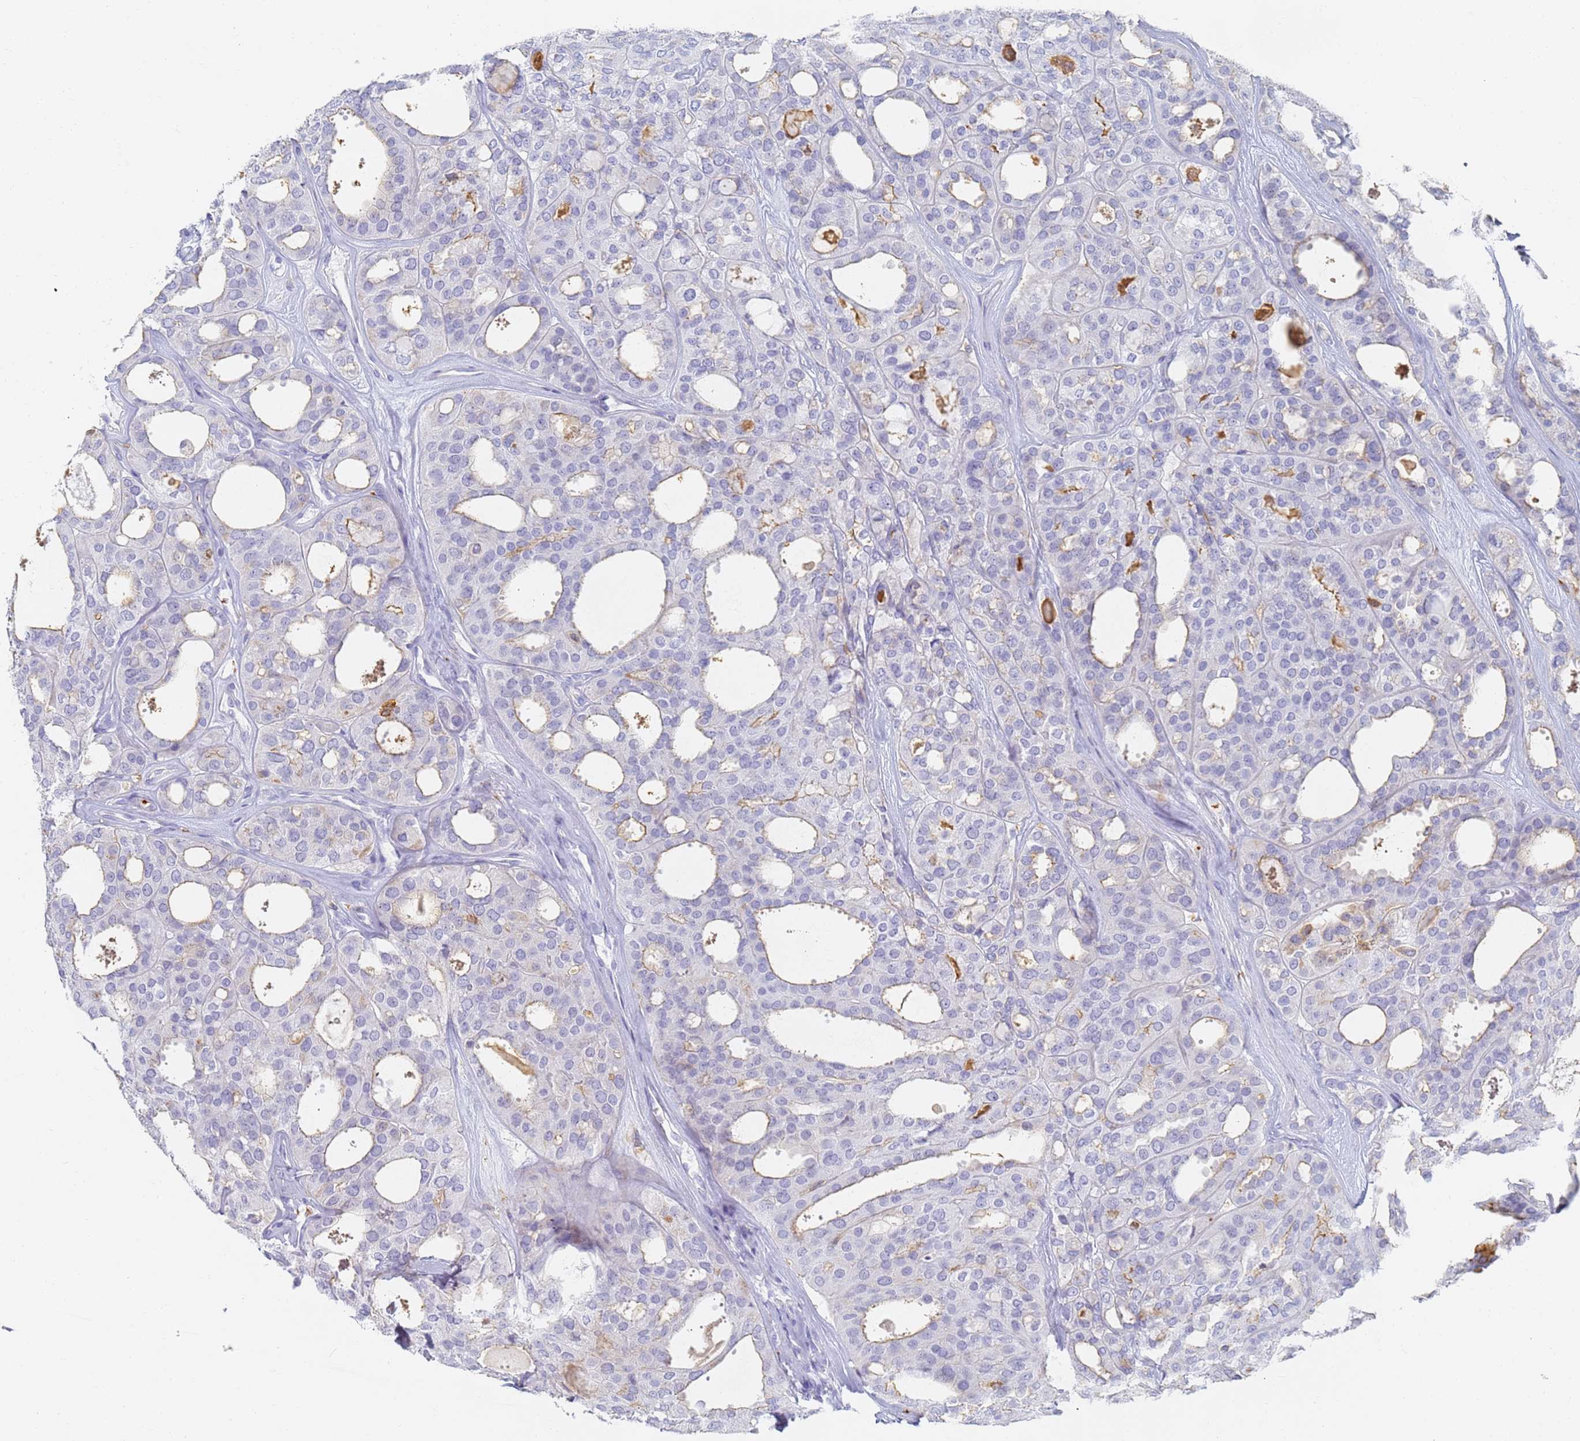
{"staining": {"intensity": "negative", "quantity": "none", "location": "none"}, "tissue": "thyroid cancer", "cell_type": "Tumor cells", "image_type": "cancer", "snomed": [{"axis": "morphology", "description": "Follicular adenoma carcinoma, NOS"}, {"axis": "topography", "description": "Thyroid gland"}], "caption": "A high-resolution histopathology image shows immunohistochemistry (IHC) staining of thyroid follicular adenoma carcinoma, which exhibits no significant positivity in tumor cells.", "gene": "BIN2", "patient": {"sex": "male", "age": 75}}